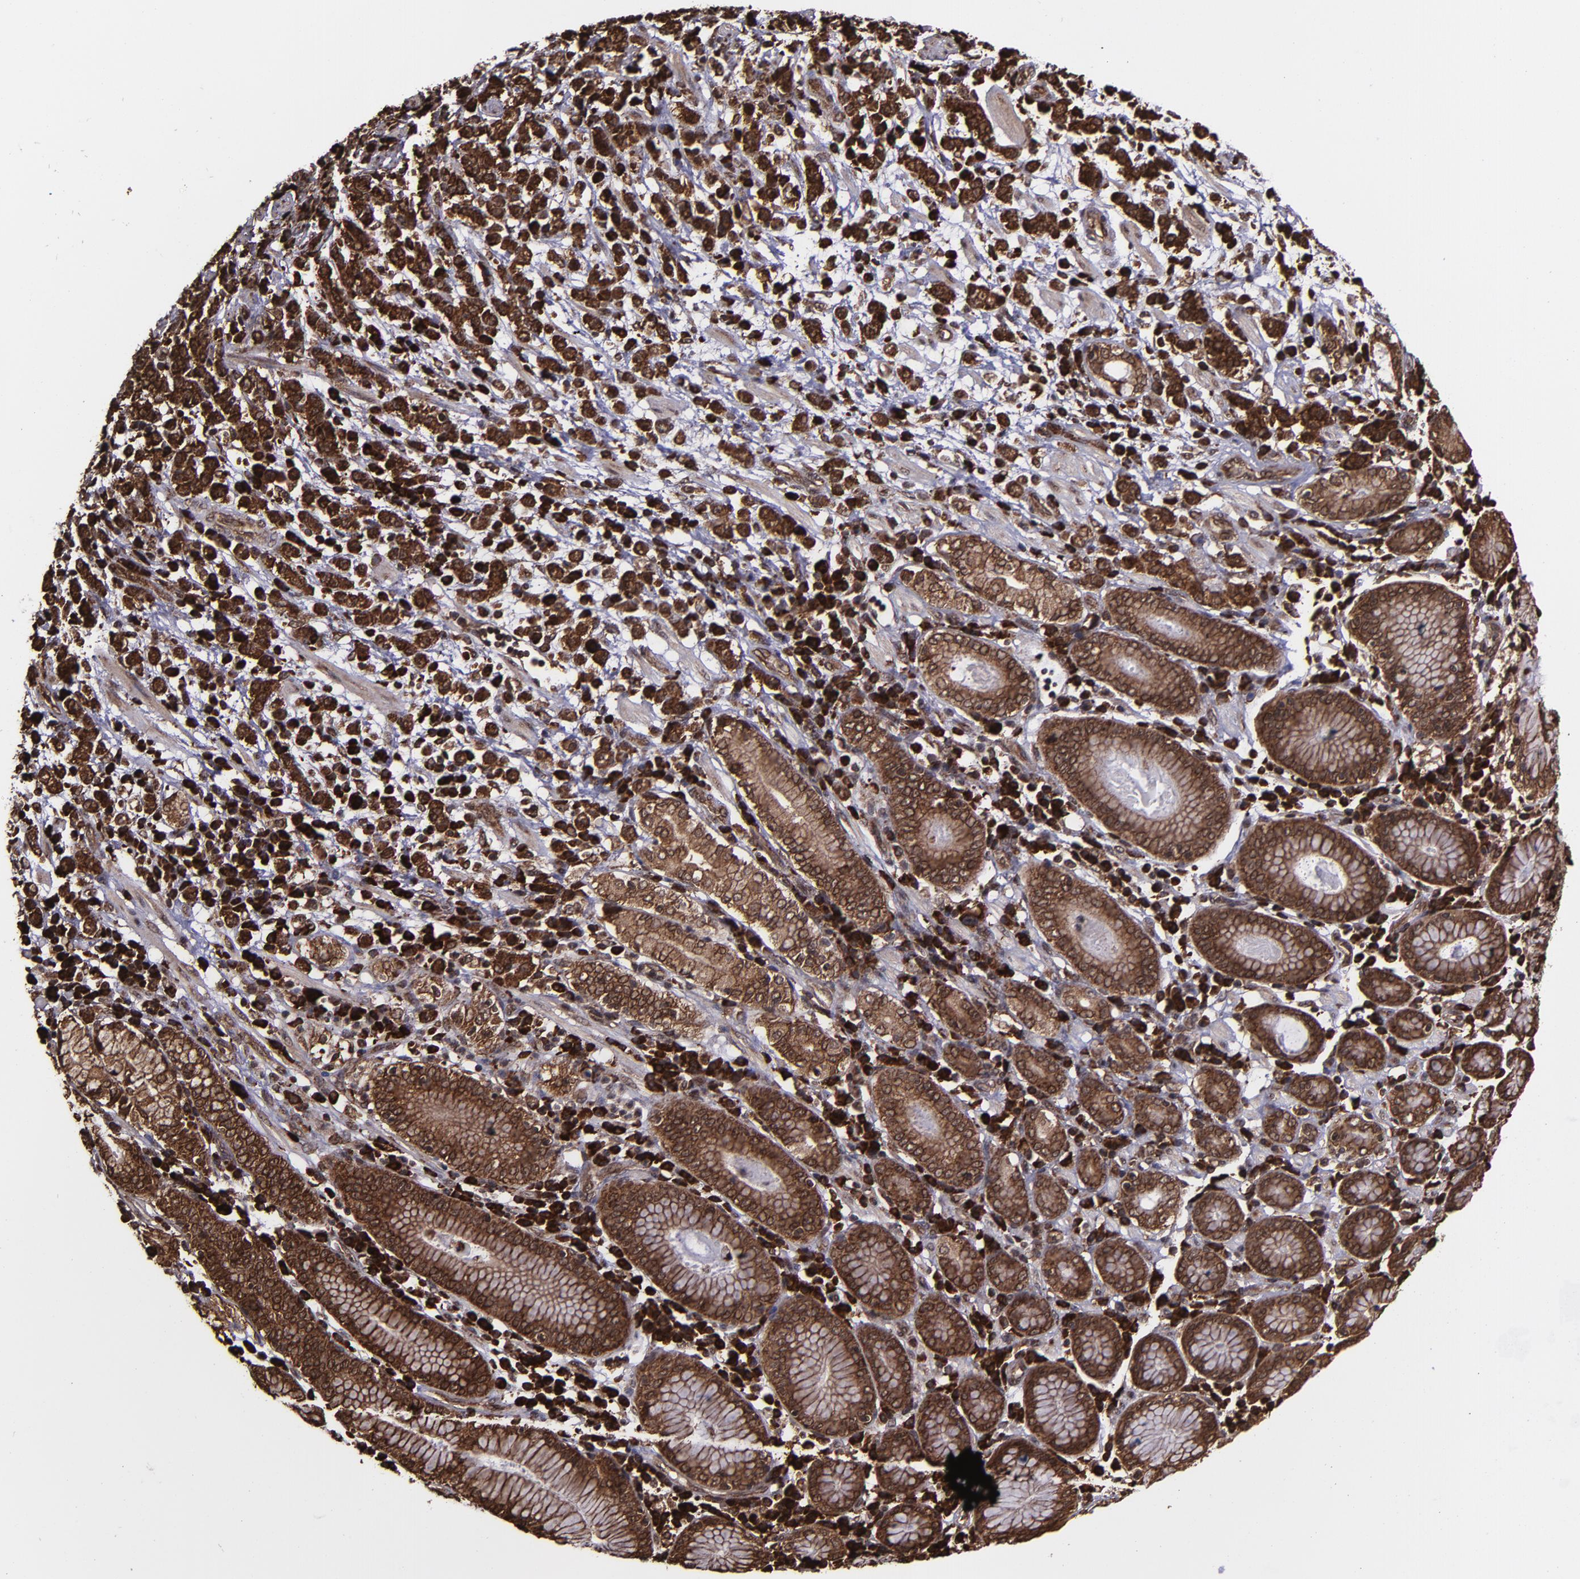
{"staining": {"intensity": "strong", "quantity": ">75%", "location": "cytoplasmic/membranous,nuclear"}, "tissue": "stomach cancer", "cell_type": "Tumor cells", "image_type": "cancer", "snomed": [{"axis": "morphology", "description": "Adenocarcinoma, NOS"}, {"axis": "topography", "description": "Stomach, lower"}], "caption": "Tumor cells exhibit strong cytoplasmic/membranous and nuclear staining in approximately >75% of cells in adenocarcinoma (stomach). (brown staining indicates protein expression, while blue staining denotes nuclei).", "gene": "EIF4ENIF1", "patient": {"sex": "male", "age": 88}}